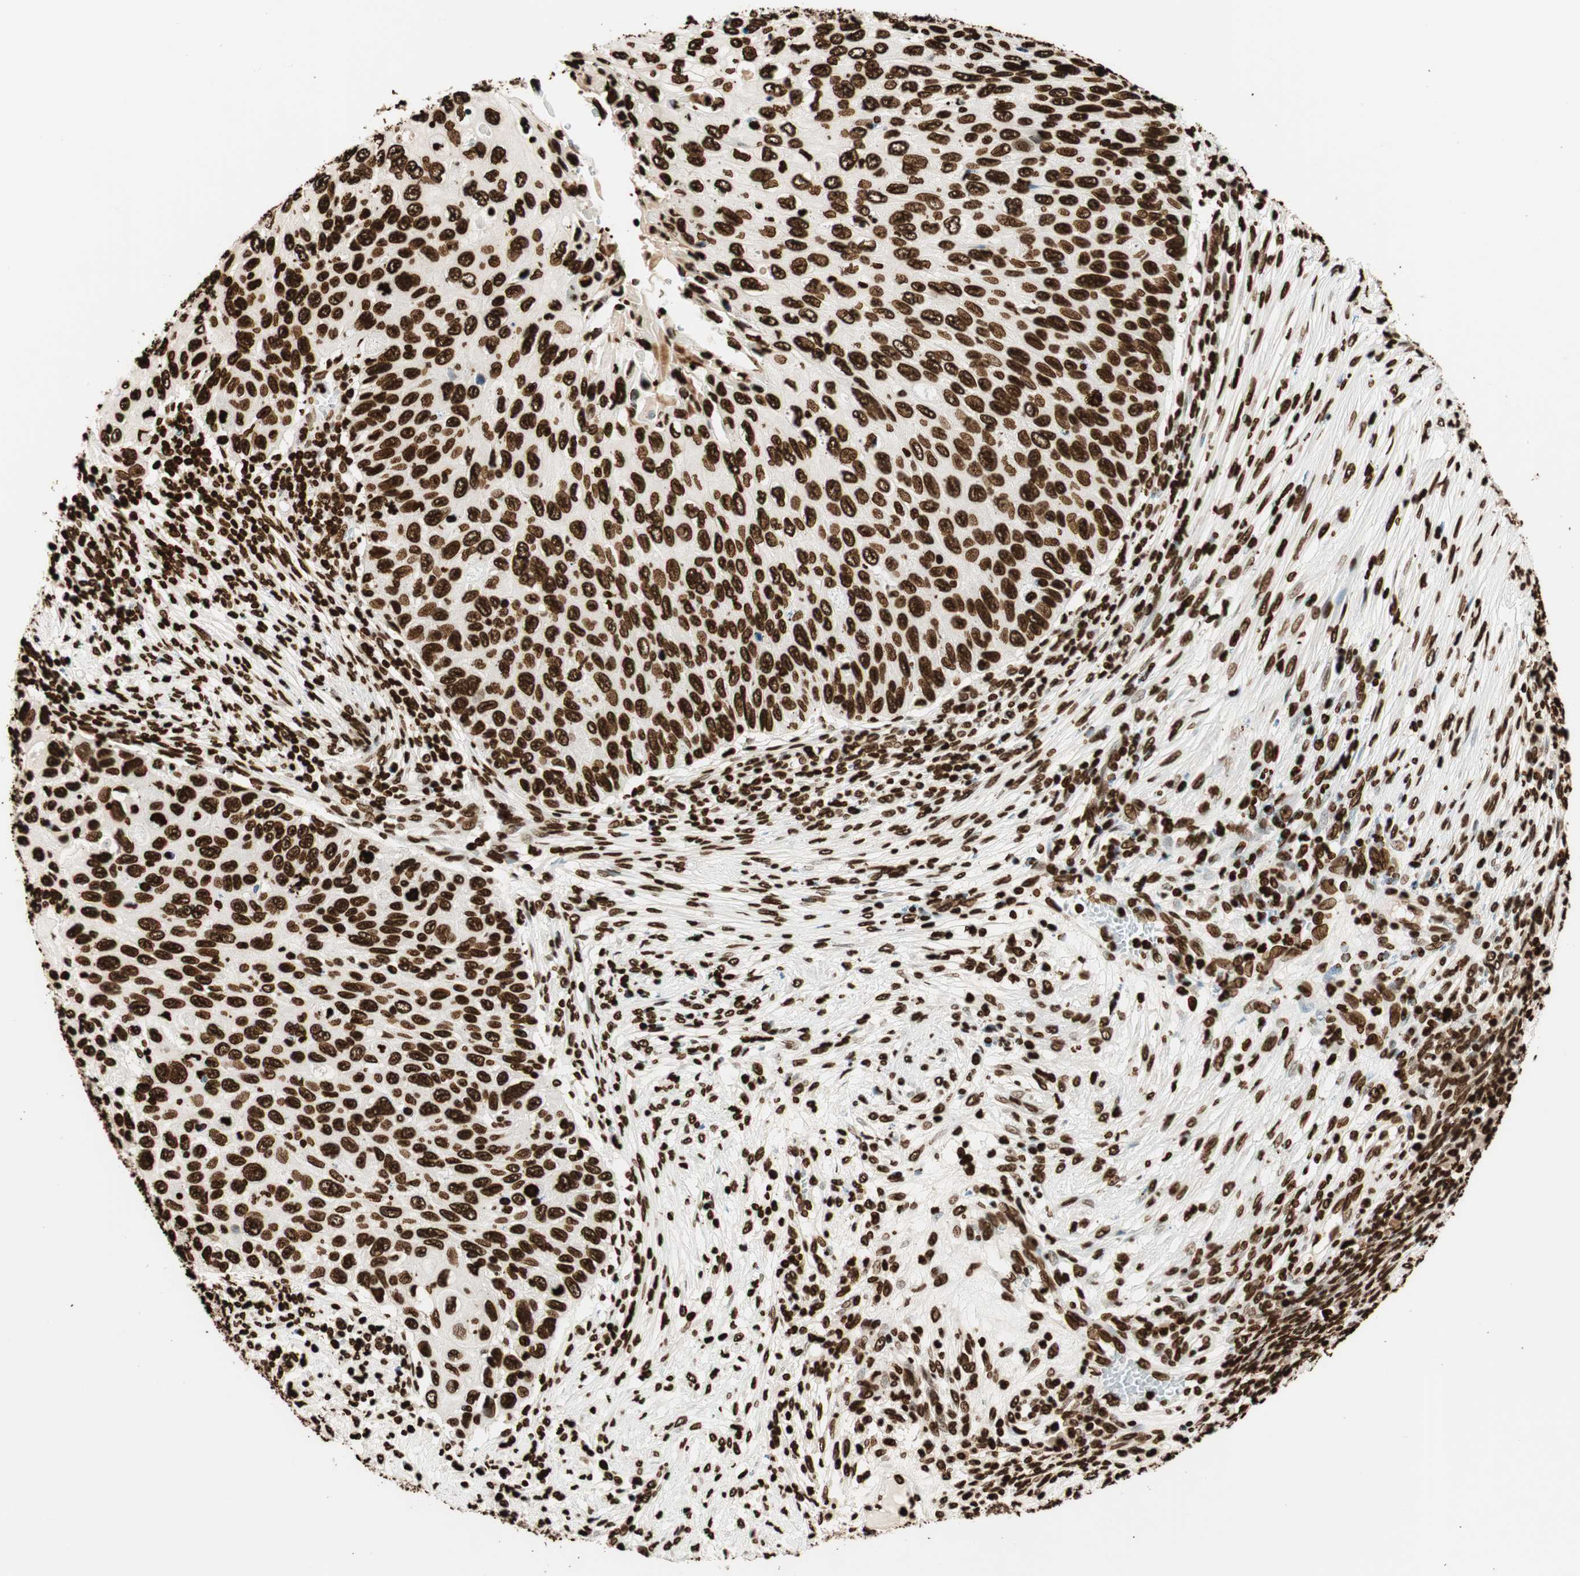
{"staining": {"intensity": "strong", "quantity": ">75%", "location": "nuclear"}, "tissue": "cervical cancer", "cell_type": "Tumor cells", "image_type": "cancer", "snomed": [{"axis": "morphology", "description": "Squamous cell carcinoma, NOS"}, {"axis": "topography", "description": "Cervix"}], "caption": "Cervical cancer tissue shows strong nuclear staining in about >75% of tumor cells, visualized by immunohistochemistry.", "gene": "GLI2", "patient": {"sex": "female", "age": 70}}